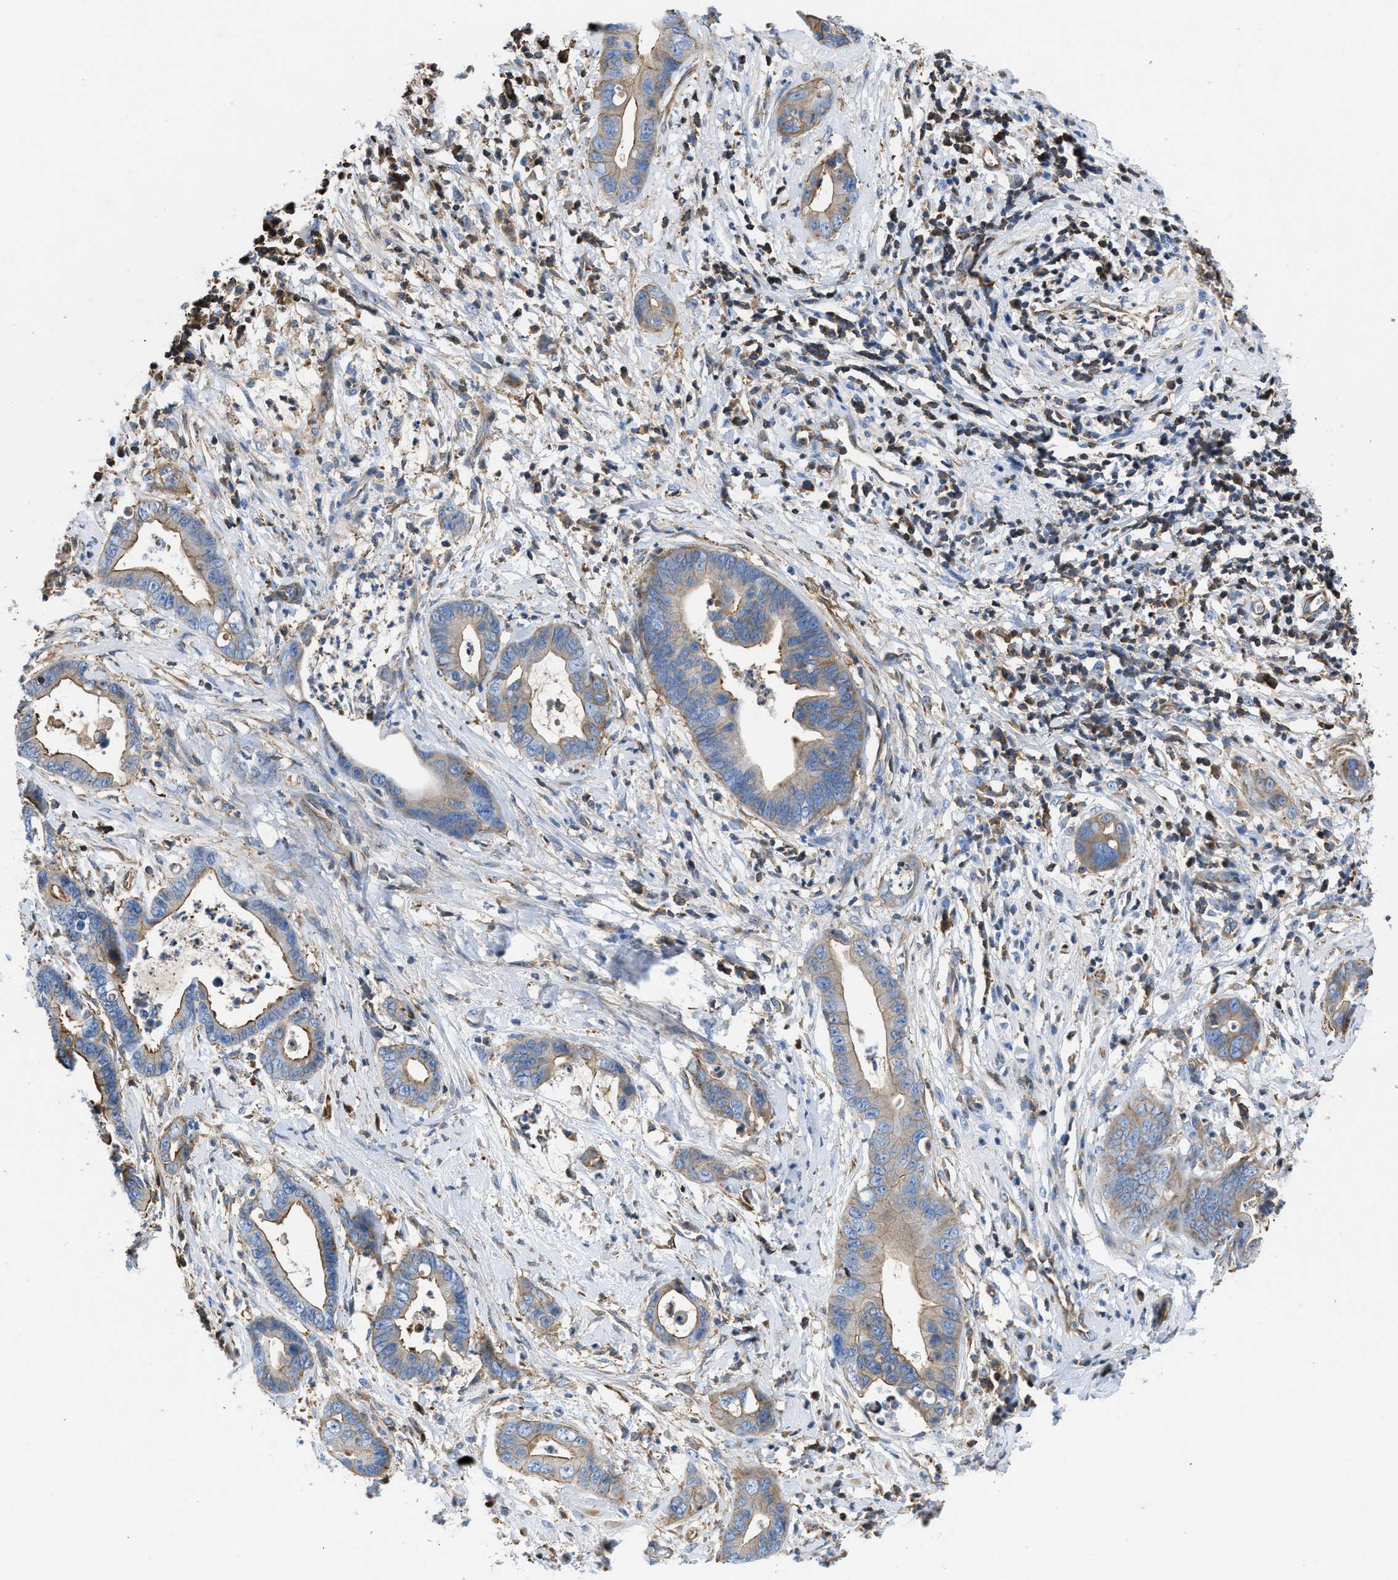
{"staining": {"intensity": "moderate", "quantity": "25%-75%", "location": "cytoplasmic/membranous"}, "tissue": "cervical cancer", "cell_type": "Tumor cells", "image_type": "cancer", "snomed": [{"axis": "morphology", "description": "Adenocarcinoma, NOS"}, {"axis": "topography", "description": "Cervix"}], "caption": "Immunohistochemical staining of cervical cancer displays medium levels of moderate cytoplasmic/membranous protein positivity in about 25%-75% of tumor cells. (Stains: DAB in brown, nuclei in blue, Microscopy: brightfield microscopy at high magnification).", "gene": "ATP6V0D1", "patient": {"sex": "female", "age": 44}}